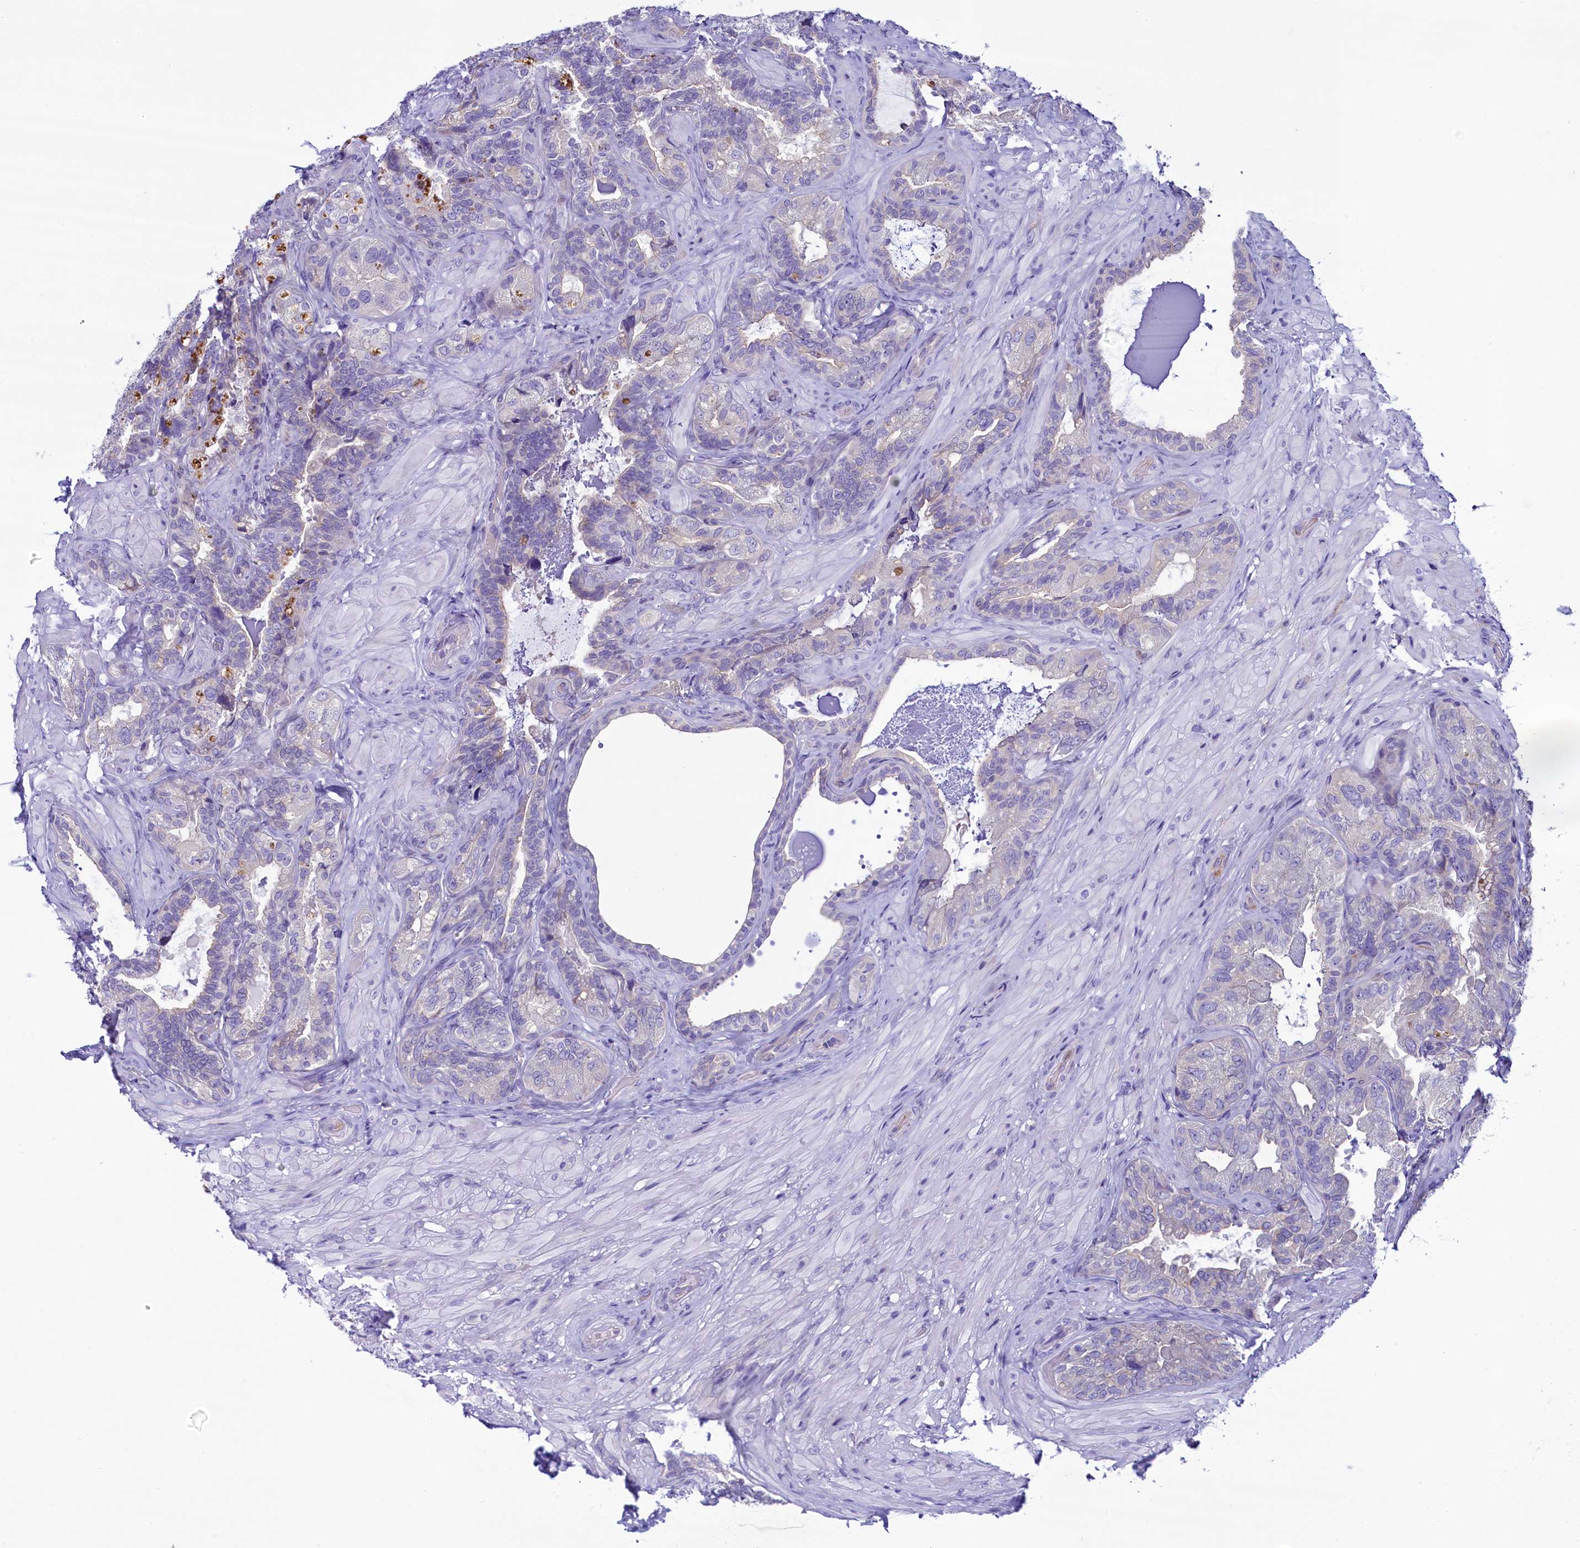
{"staining": {"intensity": "negative", "quantity": "none", "location": "none"}, "tissue": "seminal vesicle", "cell_type": "Glandular cells", "image_type": "normal", "snomed": [{"axis": "morphology", "description": "Normal tissue, NOS"}, {"axis": "topography", "description": "Prostate and seminal vesicle, NOS"}, {"axis": "topography", "description": "Prostate"}, {"axis": "topography", "description": "Seminal veicle"}], "caption": "Immunohistochemistry (IHC) histopathology image of benign seminal vesicle: human seminal vesicle stained with DAB displays no significant protein positivity in glandular cells. (DAB immunohistochemistry visualized using brightfield microscopy, high magnification).", "gene": "KRBOX5", "patient": {"sex": "male", "age": 67}}